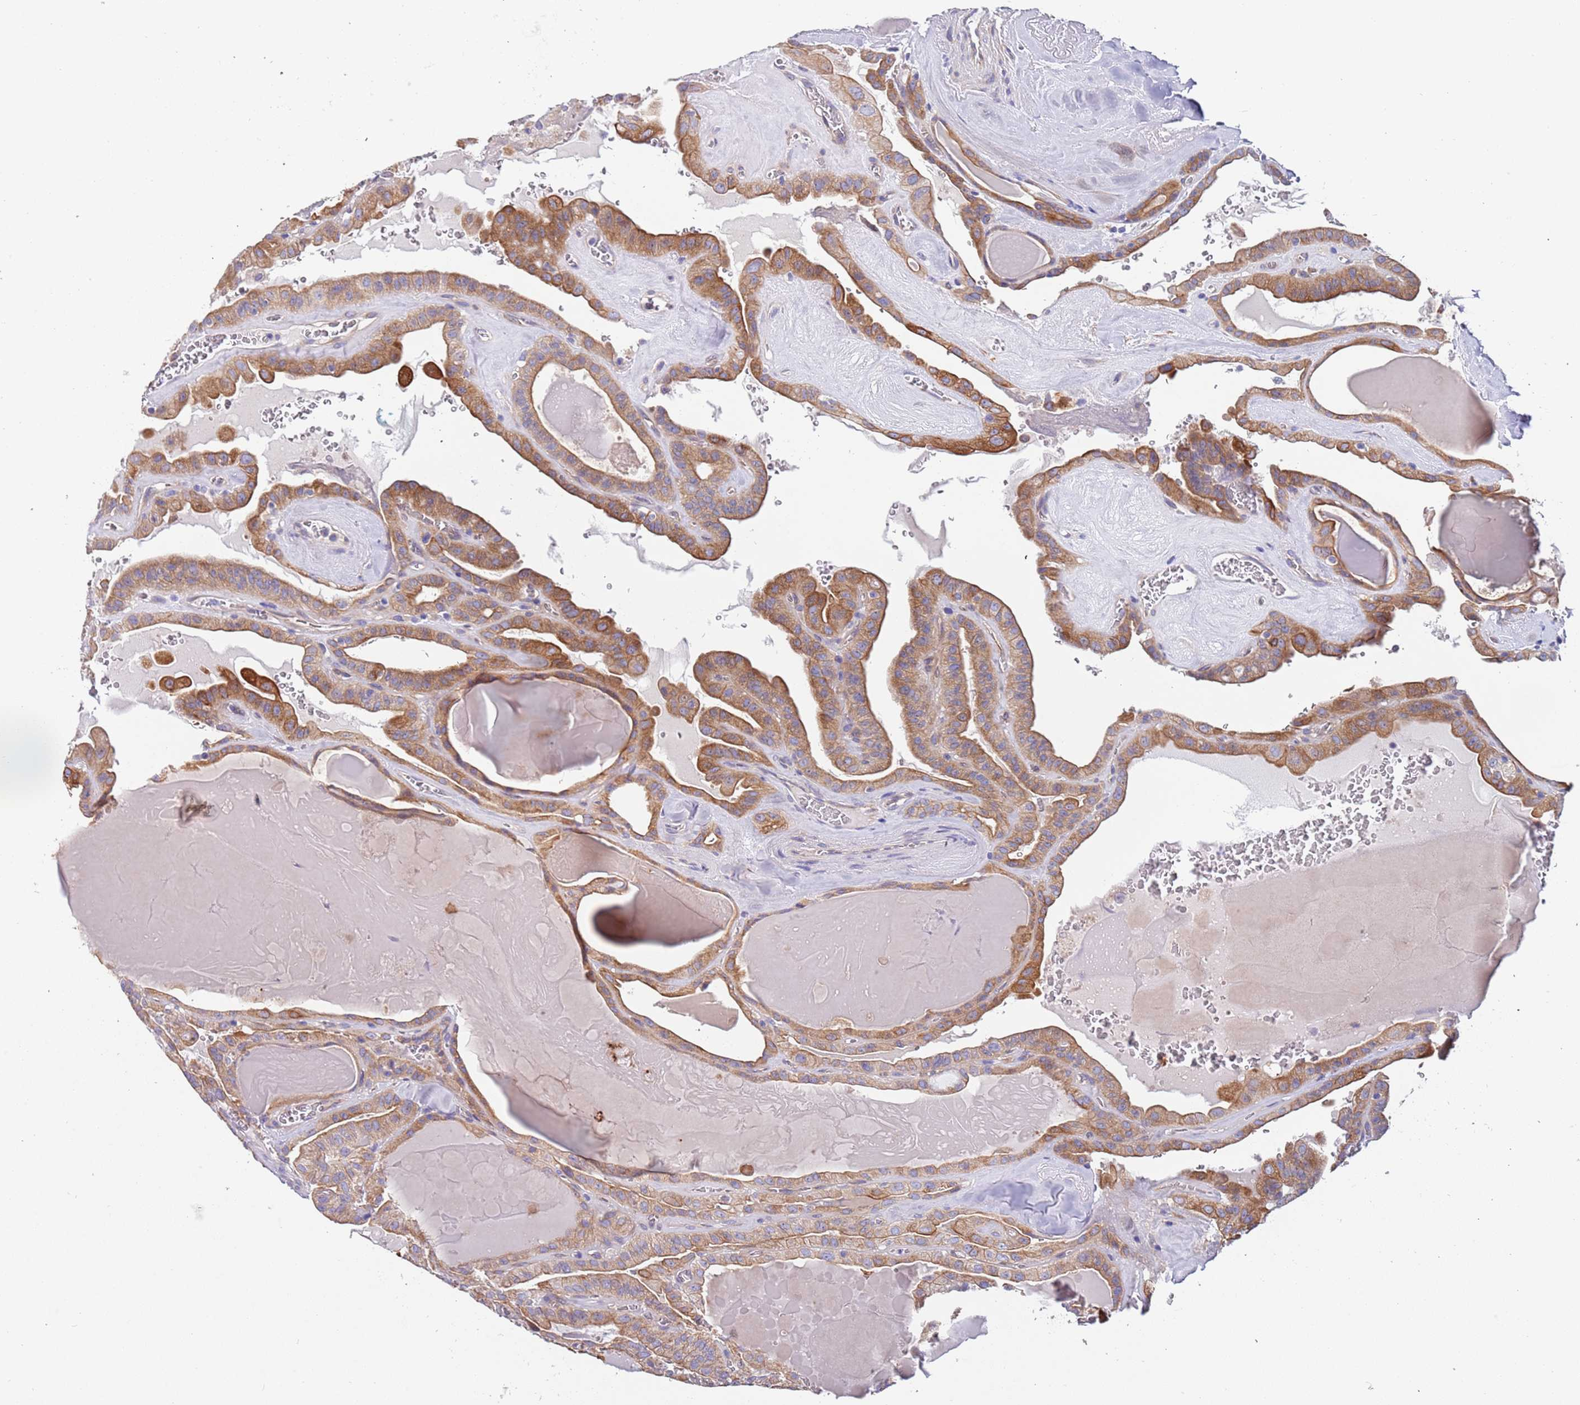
{"staining": {"intensity": "moderate", "quantity": ">75%", "location": "cytoplasmic/membranous"}, "tissue": "thyroid cancer", "cell_type": "Tumor cells", "image_type": "cancer", "snomed": [{"axis": "morphology", "description": "Papillary adenocarcinoma, NOS"}, {"axis": "topography", "description": "Thyroid gland"}], "caption": "Brown immunohistochemical staining in human papillary adenocarcinoma (thyroid) shows moderate cytoplasmic/membranous staining in approximately >75% of tumor cells.", "gene": "LAMB4", "patient": {"sex": "male", "age": 52}}